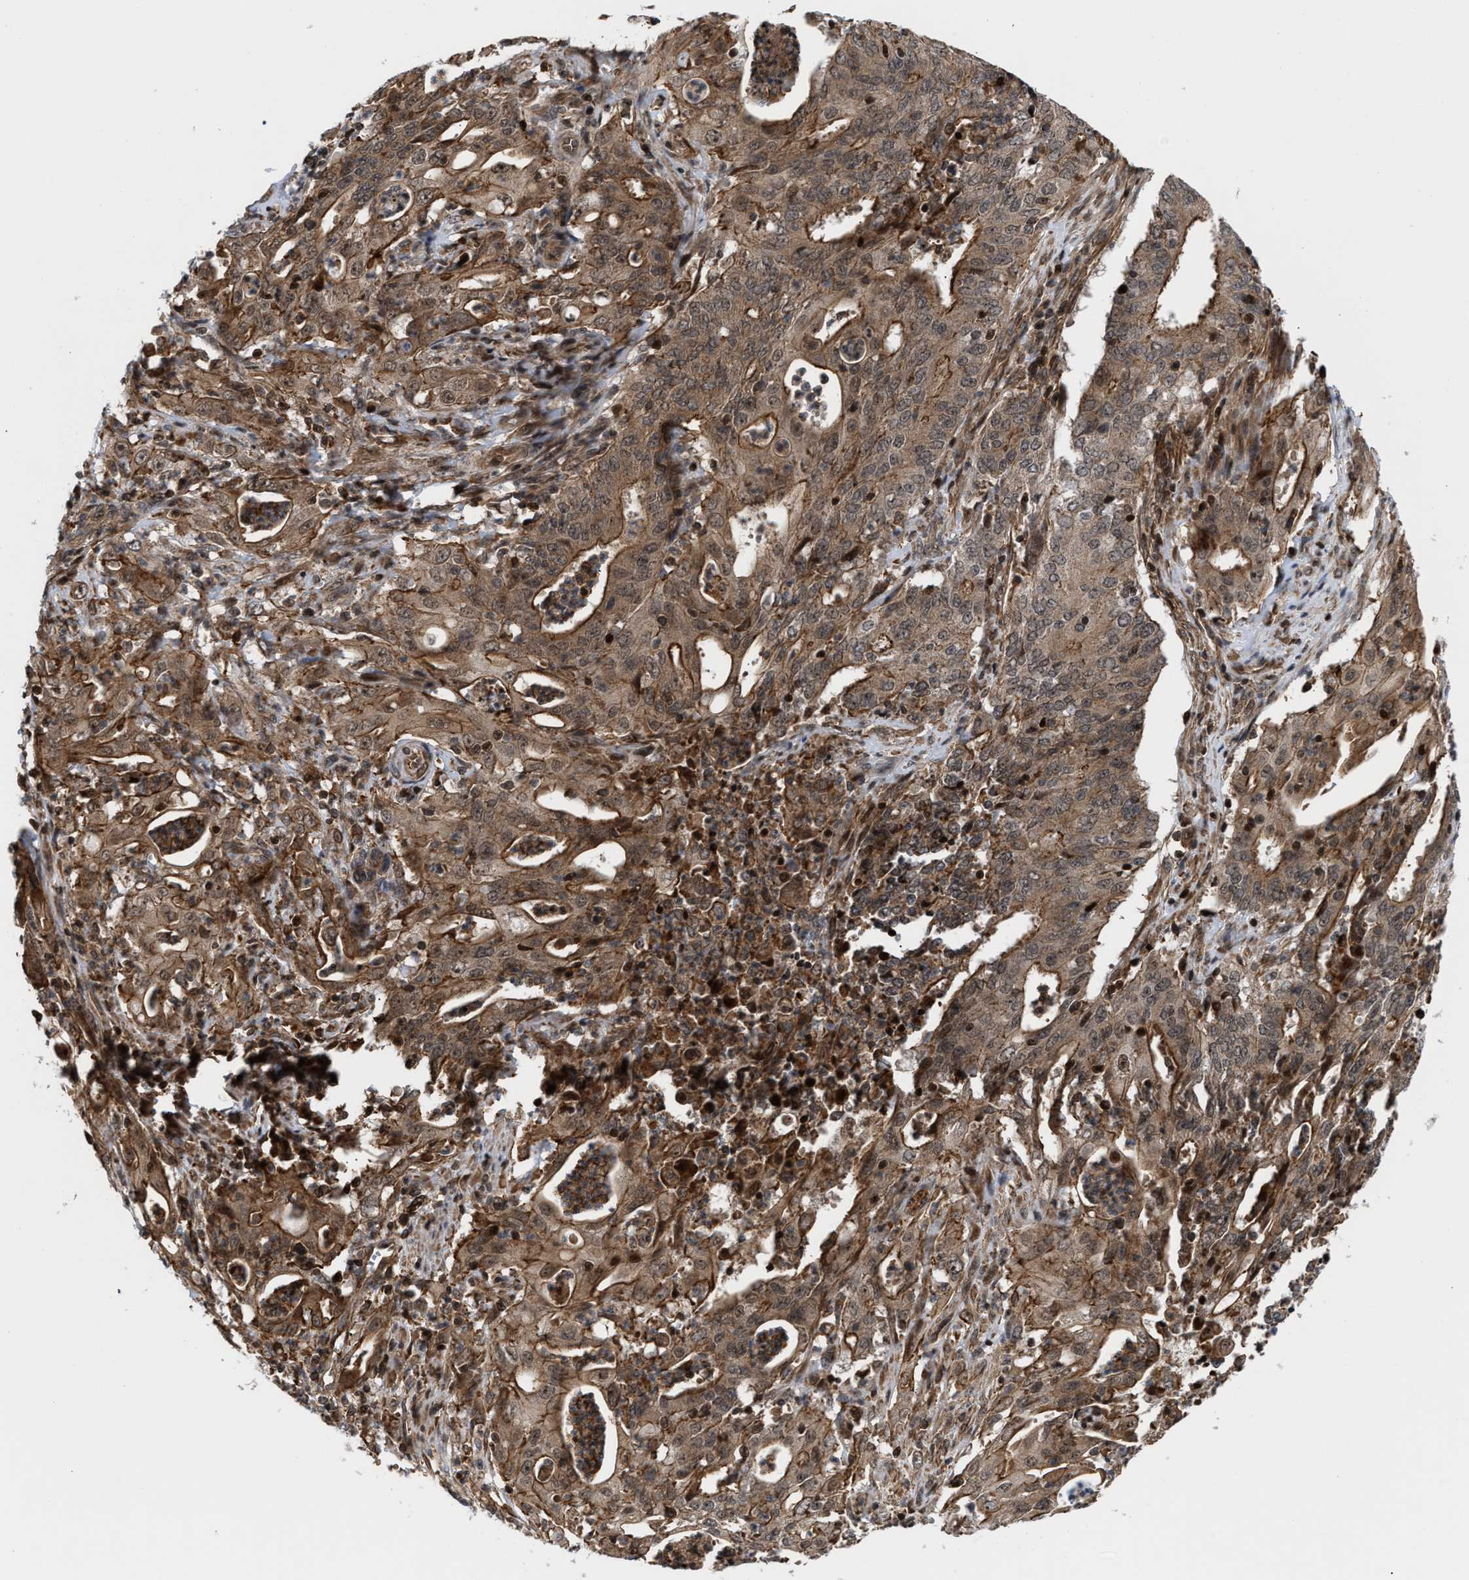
{"staining": {"intensity": "strong", "quantity": ">75%", "location": "cytoplasmic/membranous,nuclear"}, "tissue": "cervical cancer", "cell_type": "Tumor cells", "image_type": "cancer", "snomed": [{"axis": "morphology", "description": "Adenocarcinoma, NOS"}, {"axis": "topography", "description": "Cervix"}], "caption": "Human cervical cancer stained with a brown dye reveals strong cytoplasmic/membranous and nuclear positive positivity in about >75% of tumor cells.", "gene": "STAU2", "patient": {"sex": "female", "age": 44}}